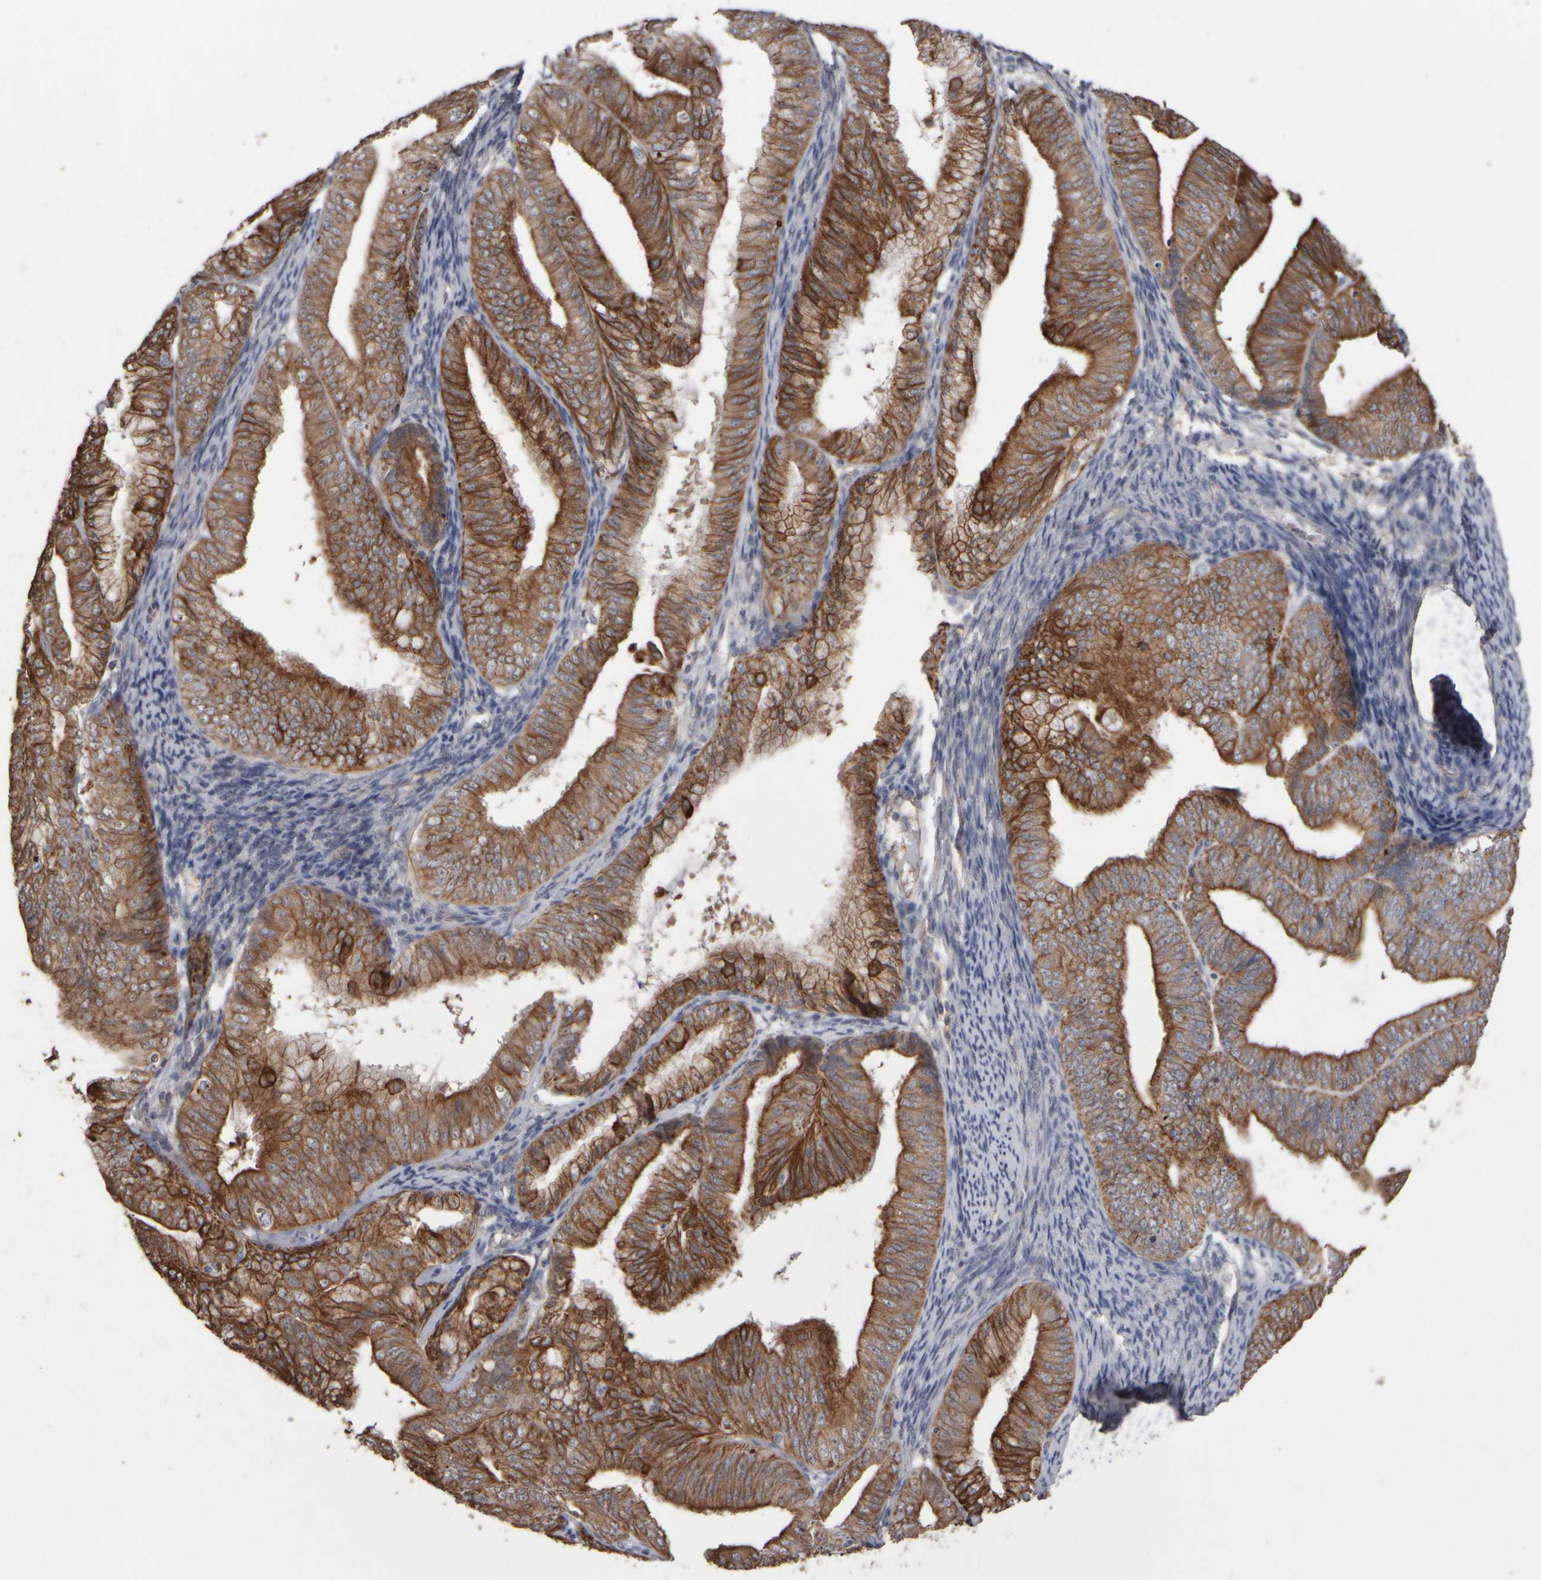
{"staining": {"intensity": "strong", "quantity": ">75%", "location": "cytoplasmic/membranous"}, "tissue": "endometrial cancer", "cell_type": "Tumor cells", "image_type": "cancer", "snomed": [{"axis": "morphology", "description": "Adenocarcinoma, NOS"}, {"axis": "topography", "description": "Endometrium"}], "caption": "Protein expression analysis of endometrial cancer (adenocarcinoma) reveals strong cytoplasmic/membranous staining in approximately >75% of tumor cells.", "gene": "EPHX2", "patient": {"sex": "female", "age": 63}}